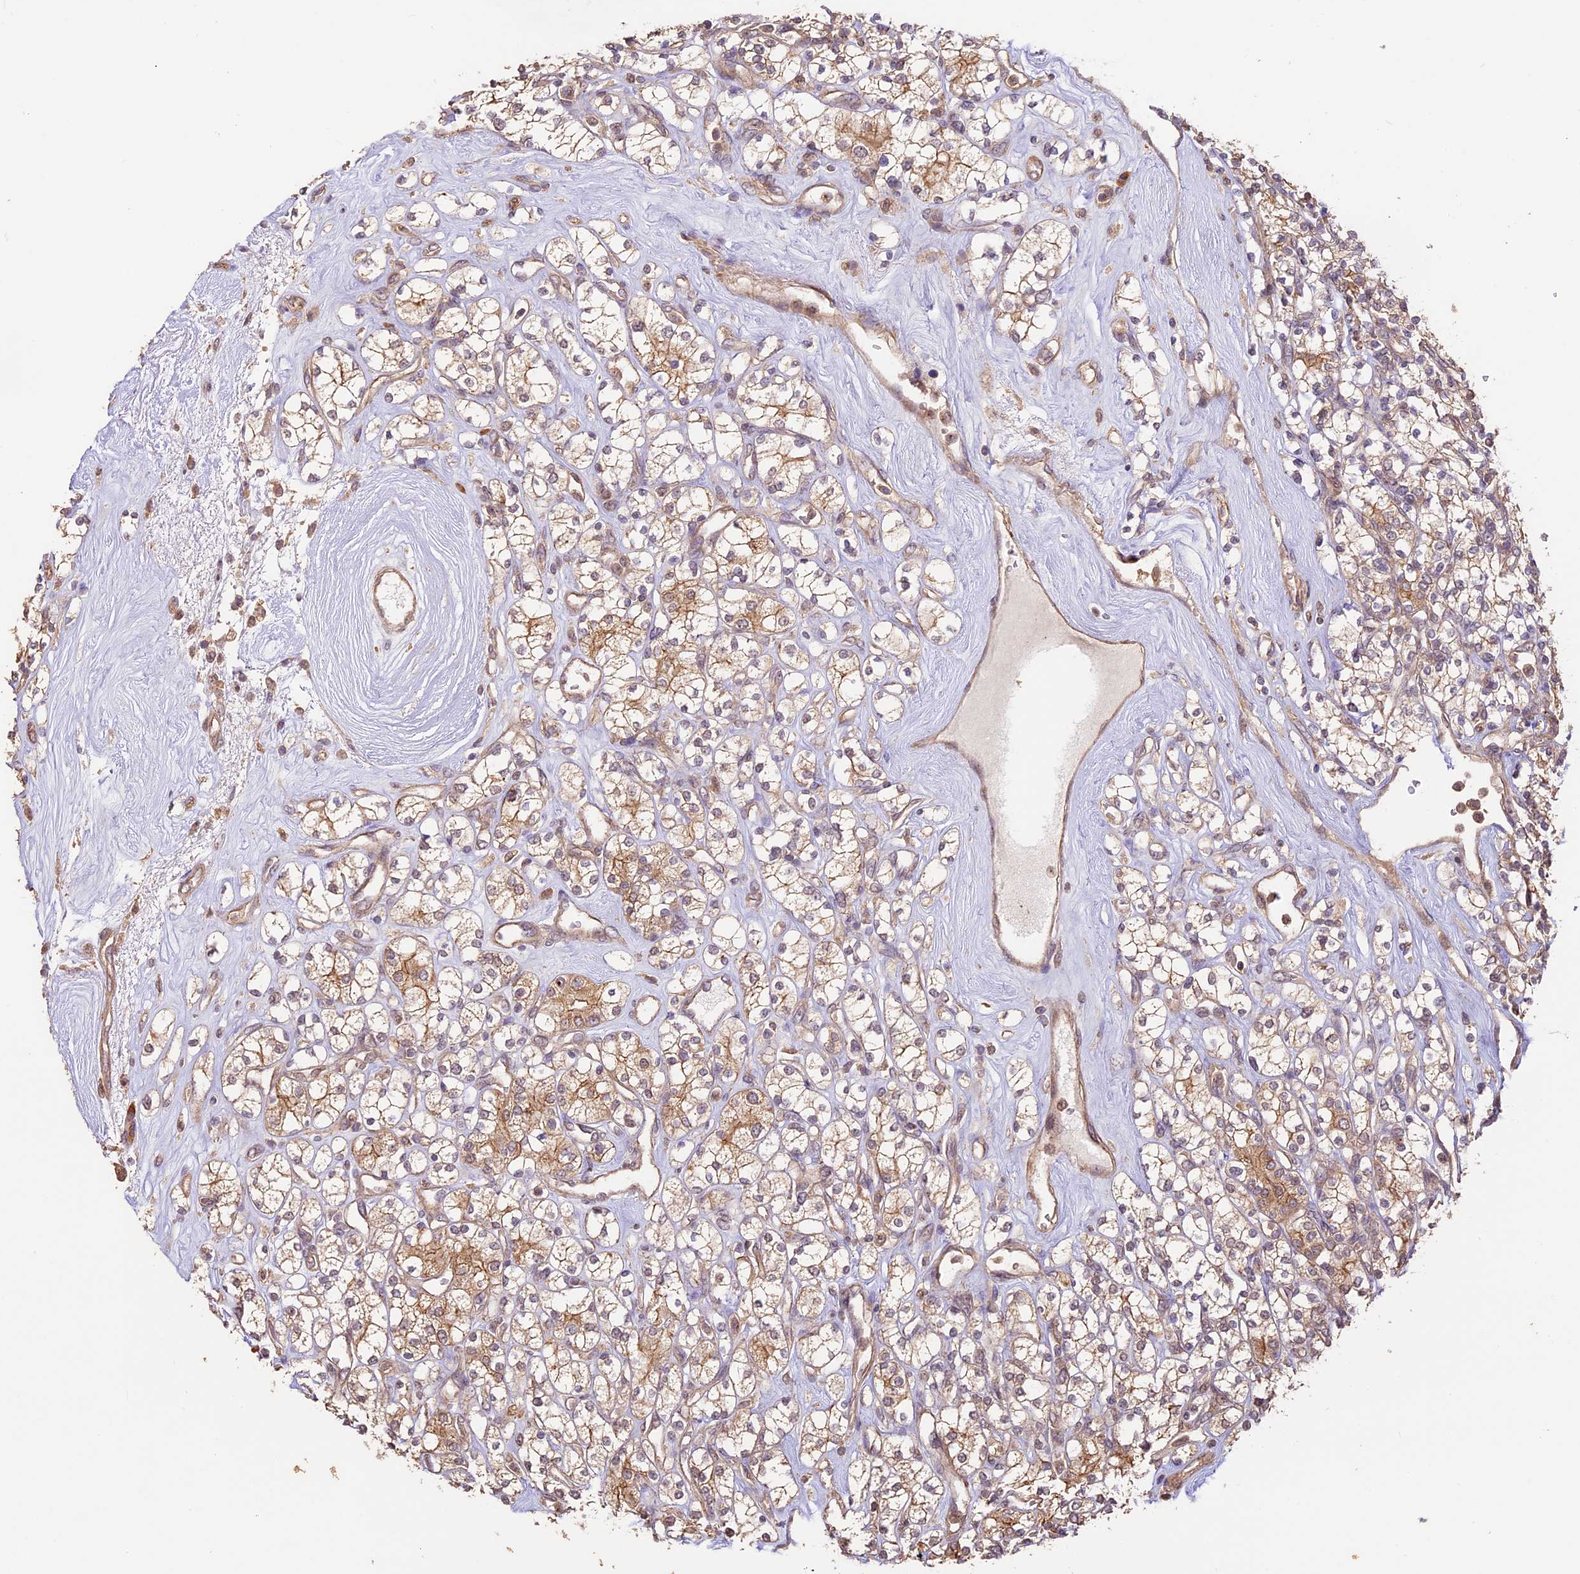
{"staining": {"intensity": "moderate", "quantity": "<25%", "location": "cytoplasmic/membranous"}, "tissue": "renal cancer", "cell_type": "Tumor cells", "image_type": "cancer", "snomed": [{"axis": "morphology", "description": "Adenocarcinoma, NOS"}, {"axis": "topography", "description": "Kidney"}], "caption": "Brown immunohistochemical staining in renal cancer (adenocarcinoma) exhibits moderate cytoplasmic/membranous staining in approximately <25% of tumor cells. (DAB (3,3'-diaminobenzidine) = brown stain, brightfield microscopy at high magnification).", "gene": "BCAS4", "patient": {"sex": "male", "age": 77}}